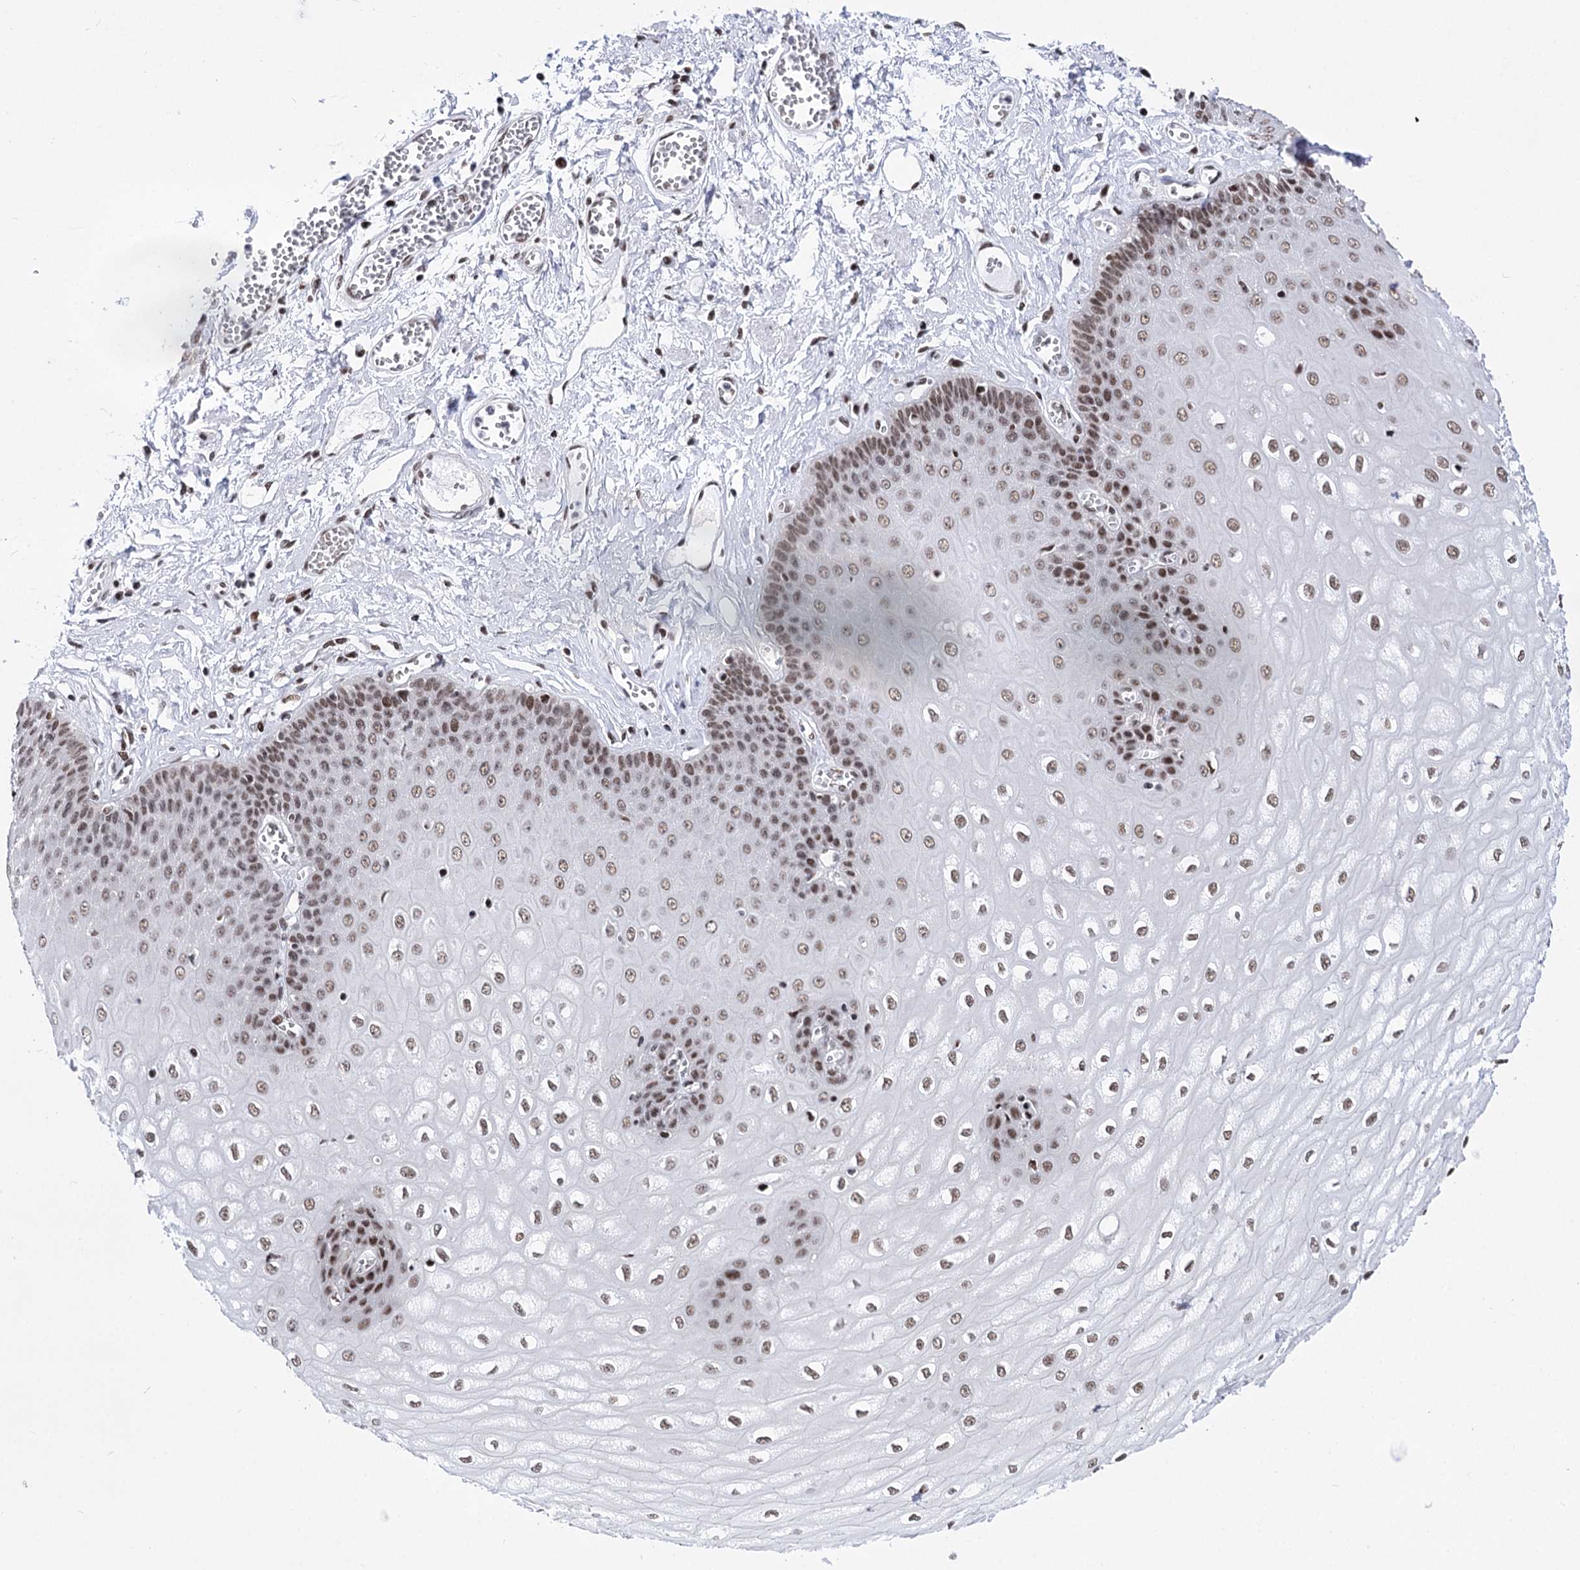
{"staining": {"intensity": "weak", "quantity": ">75%", "location": "nuclear"}, "tissue": "esophagus", "cell_type": "Squamous epithelial cells", "image_type": "normal", "snomed": [{"axis": "morphology", "description": "Normal tissue, NOS"}, {"axis": "topography", "description": "Esophagus"}], "caption": "This histopathology image exhibits immunohistochemistry (IHC) staining of unremarkable esophagus, with low weak nuclear staining in approximately >75% of squamous epithelial cells.", "gene": "POU4F3", "patient": {"sex": "male", "age": 60}}